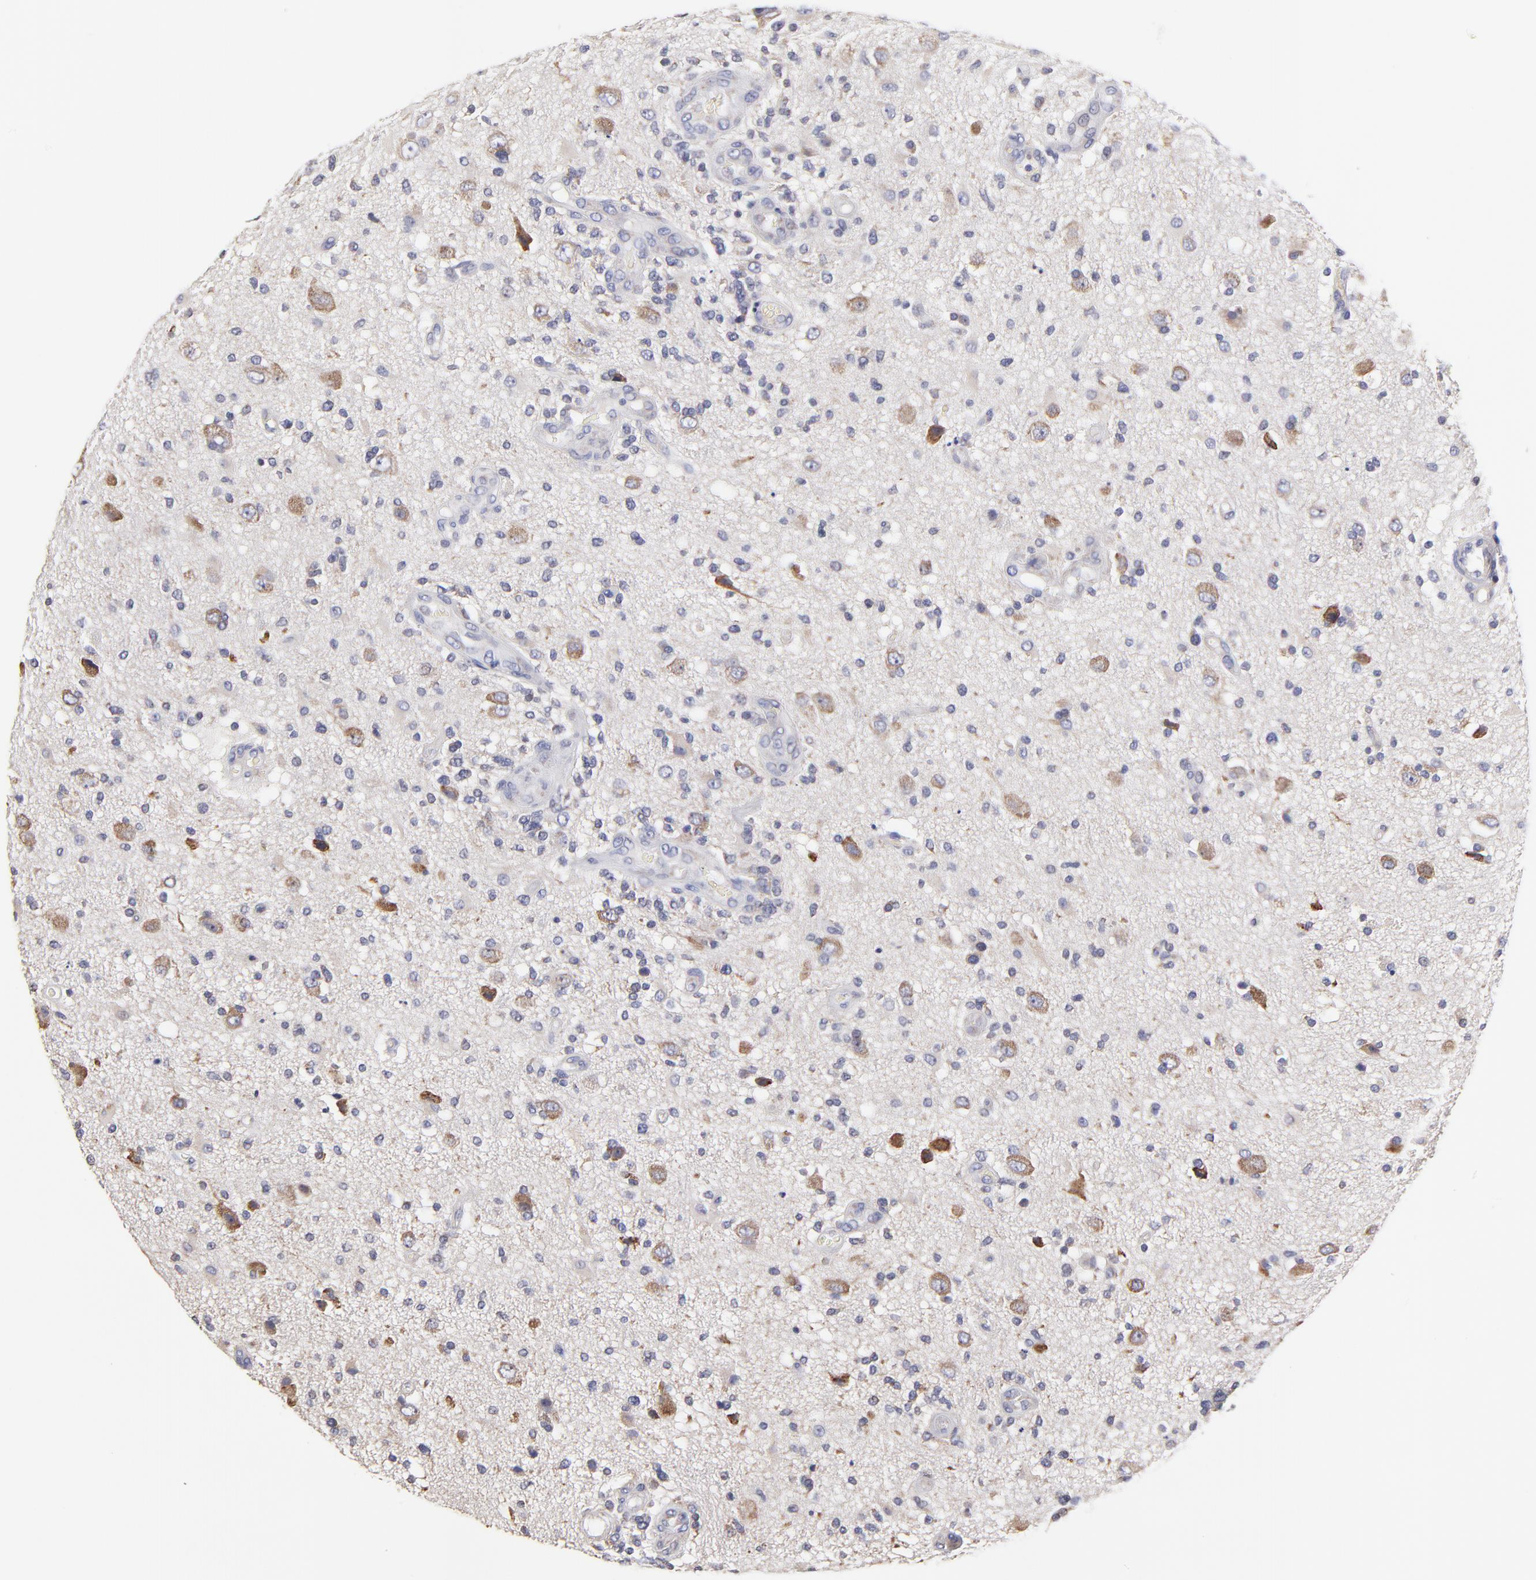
{"staining": {"intensity": "weak", "quantity": "<25%", "location": "cytoplasmic/membranous"}, "tissue": "glioma", "cell_type": "Tumor cells", "image_type": "cancer", "snomed": [{"axis": "morphology", "description": "Normal tissue, NOS"}, {"axis": "morphology", "description": "Glioma, malignant, High grade"}, {"axis": "topography", "description": "Cerebral cortex"}], "caption": "High magnification brightfield microscopy of glioma stained with DAB (3,3'-diaminobenzidine) (brown) and counterstained with hematoxylin (blue): tumor cells show no significant positivity. (Brightfield microscopy of DAB immunohistochemistry (IHC) at high magnification).", "gene": "GCSAM", "patient": {"sex": "male", "age": 75}}